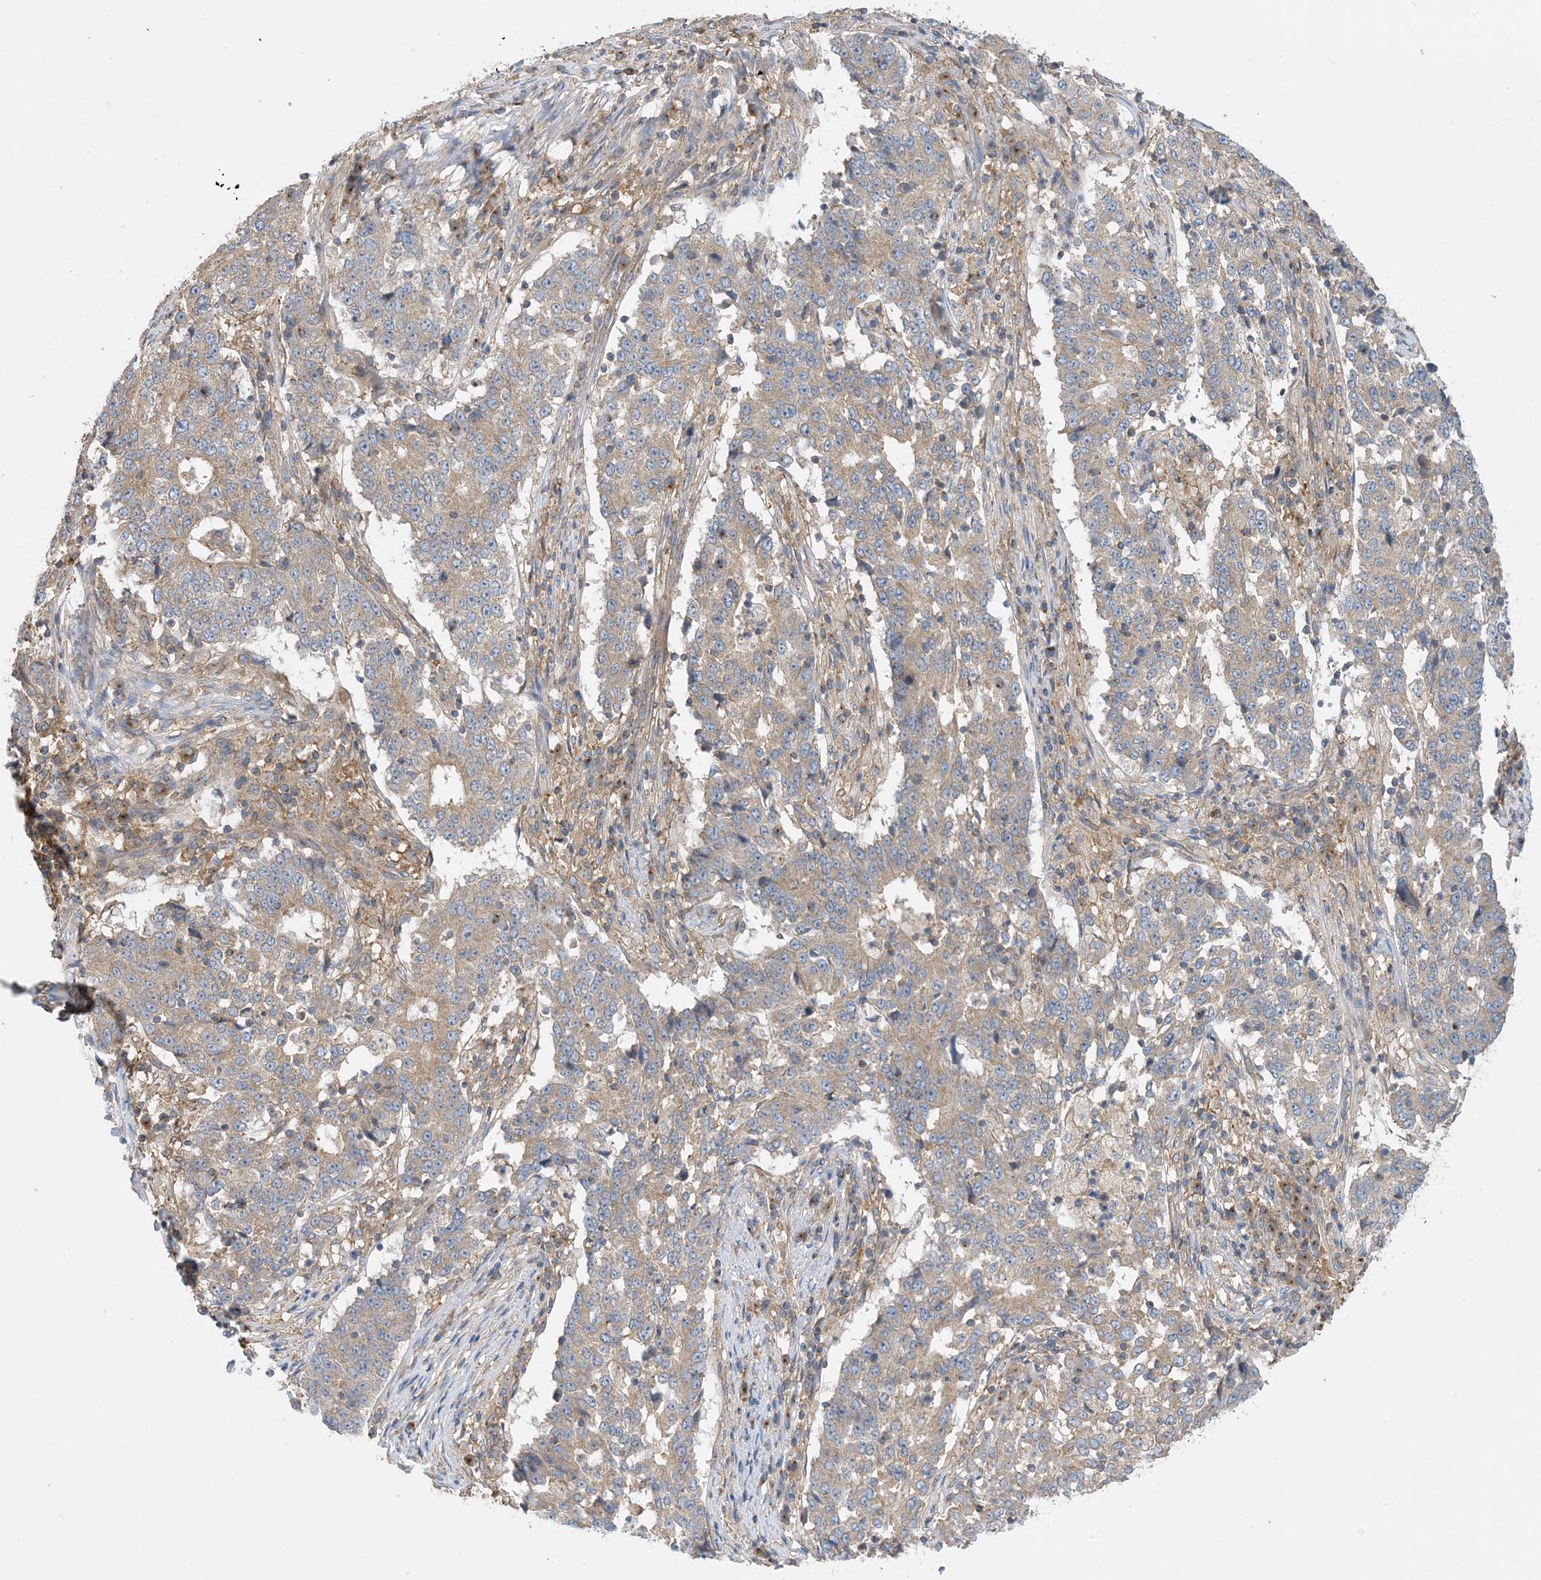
{"staining": {"intensity": "weak", "quantity": ">75%", "location": "cytoplasmic/membranous"}, "tissue": "stomach cancer", "cell_type": "Tumor cells", "image_type": "cancer", "snomed": [{"axis": "morphology", "description": "Adenocarcinoma, NOS"}, {"axis": "topography", "description": "Stomach"}], "caption": "Immunohistochemistry (IHC) photomicrograph of neoplastic tissue: human stomach adenocarcinoma stained using IHC exhibits low levels of weak protein expression localized specifically in the cytoplasmic/membranous of tumor cells, appearing as a cytoplasmic/membranous brown color.", "gene": "SIDT1", "patient": {"sex": "male", "age": 59}}